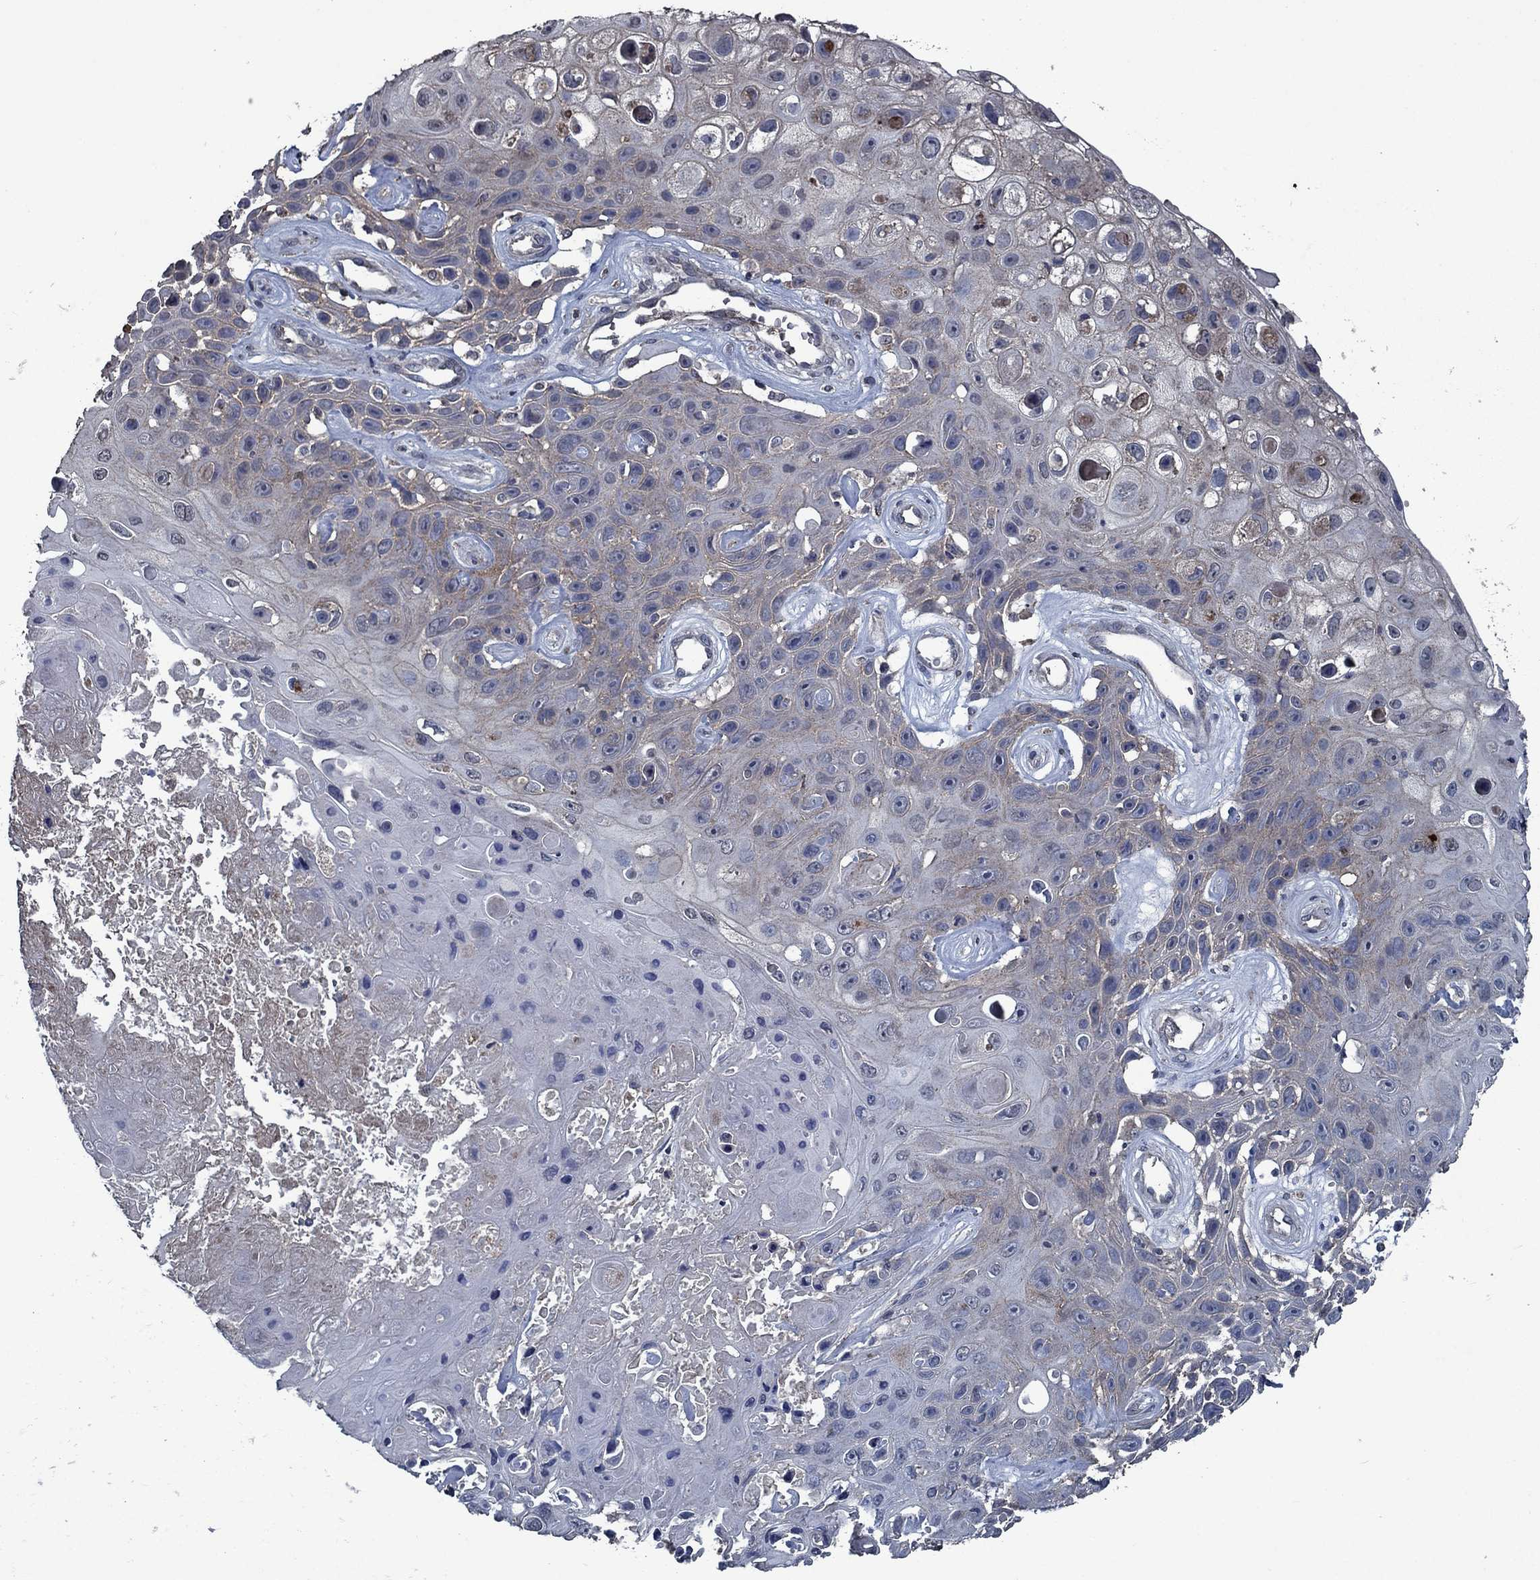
{"staining": {"intensity": "weak", "quantity": "25%-75%", "location": "cytoplasmic/membranous"}, "tissue": "skin cancer", "cell_type": "Tumor cells", "image_type": "cancer", "snomed": [{"axis": "morphology", "description": "Squamous cell carcinoma, NOS"}, {"axis": "topography", "description": "Skin"}], "caption": "IHC histopathology image of neoplastic tissue: human skin cancer stained using immunohistochemistry reveals low levels of weak protein expression localized specifically in the cytoplasmic/membranous of tumor cells, appearing as a cytoplasmic/membranous brown color.", "gene": "SLC44A1", "patient": {"sex": "male", "age": 82}}